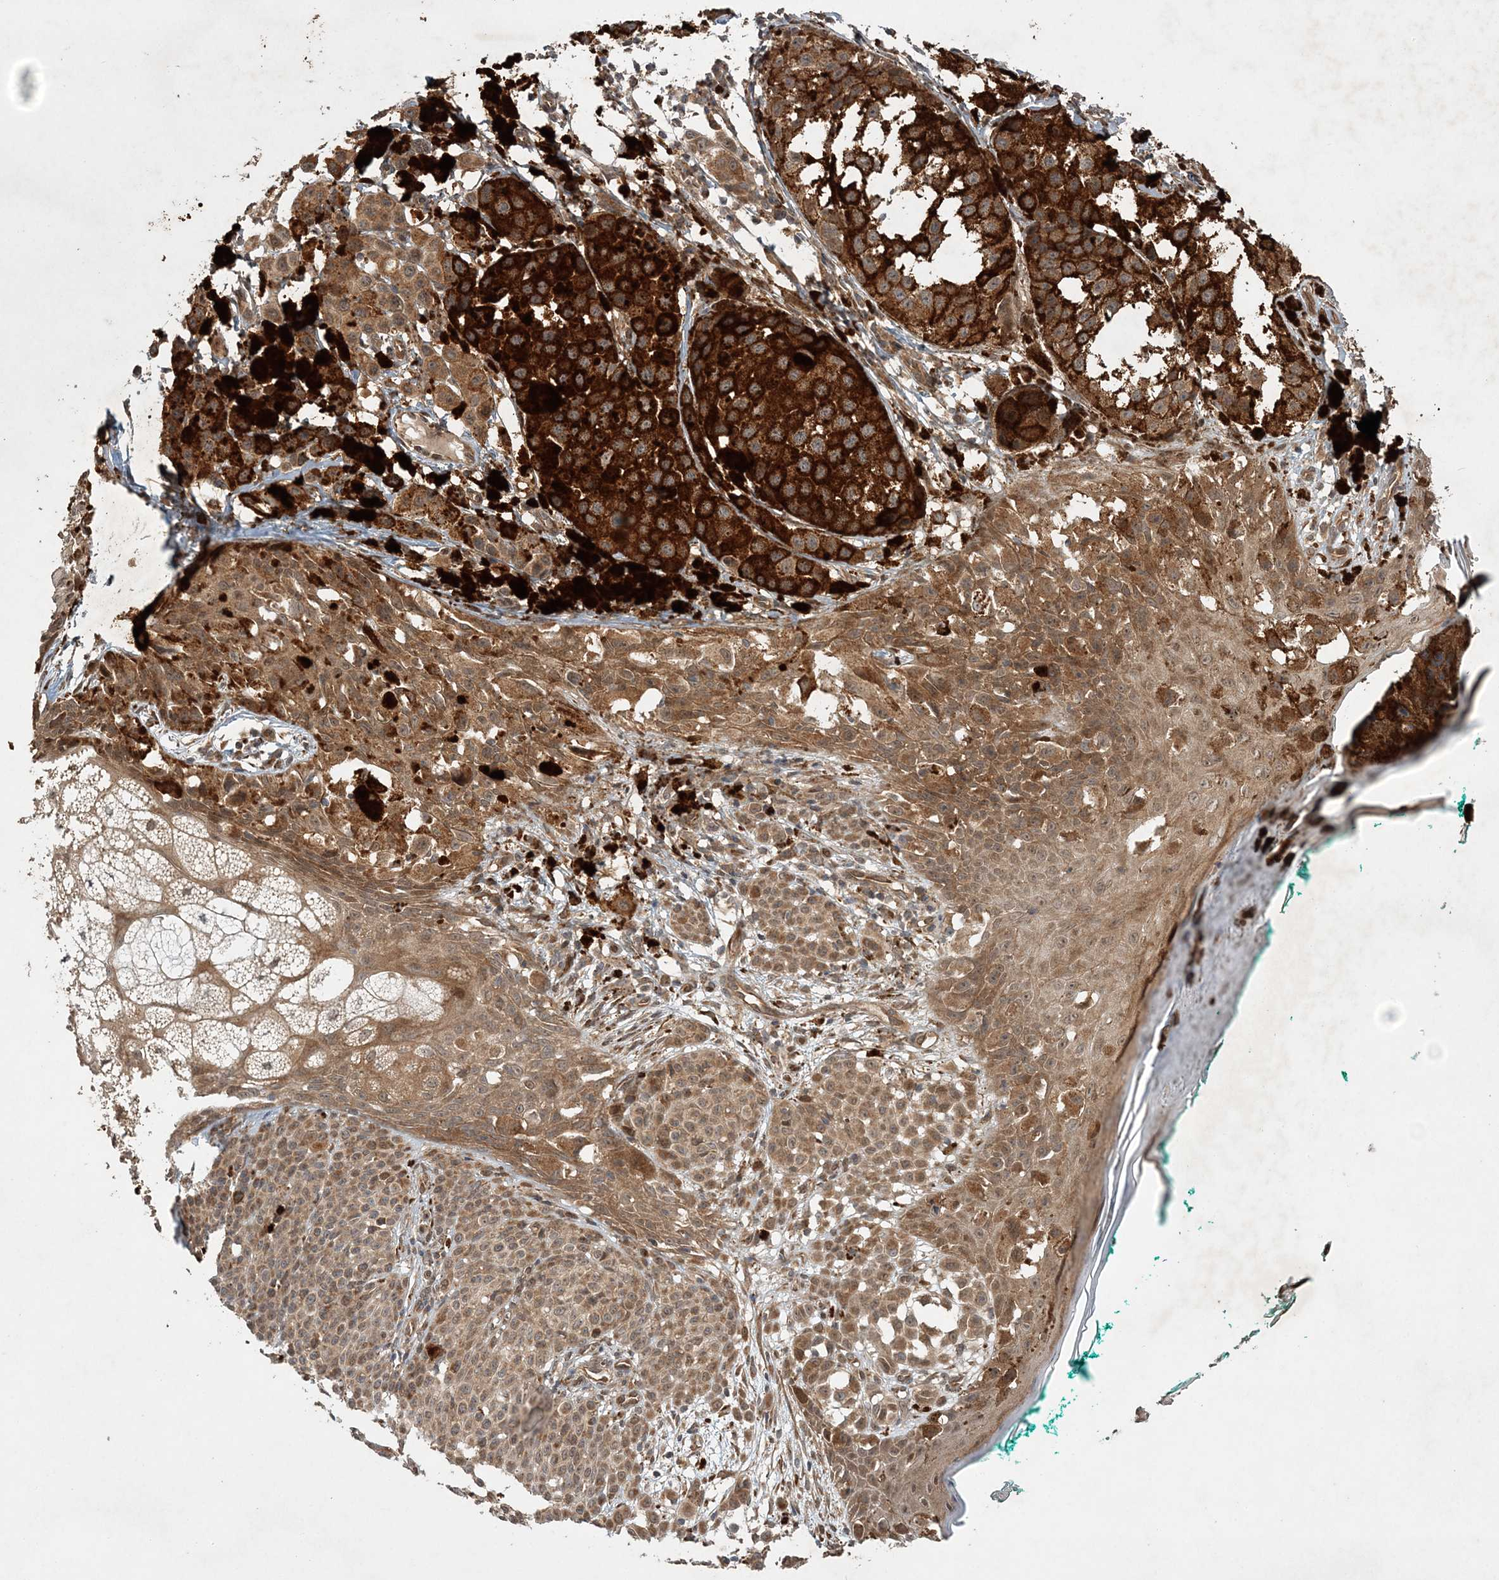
{"staining": {"intensity": "strong", "quantity": "25%-75%", "location": "cytoplasmic/membranous"}, "tissue": "melanoma", "cell_type": "Tumor cells", "image_type": "cancer", "snomed": [{"axis": "morphology", "description": "Malignant melanoma, NOS"}, {"axis": "topography", "description": "Skin of leg"}], "caption": "Immunohistochemistry (IHC) staining of malignant melanoma, which reveals high levels of strong cytoplasmic/membranous positivity in approximately 25%-75% of tumor cells indicating strong cytoplasmic/membranous protein positivity. The staining was performed using DAB (3,3'-diaminobenzidine) (brown) for protein detection and nuclei were counterstained in hematoxylin (blue).", "gene": "UBTD2", "patient": {"sex": "female", "age": 72}}